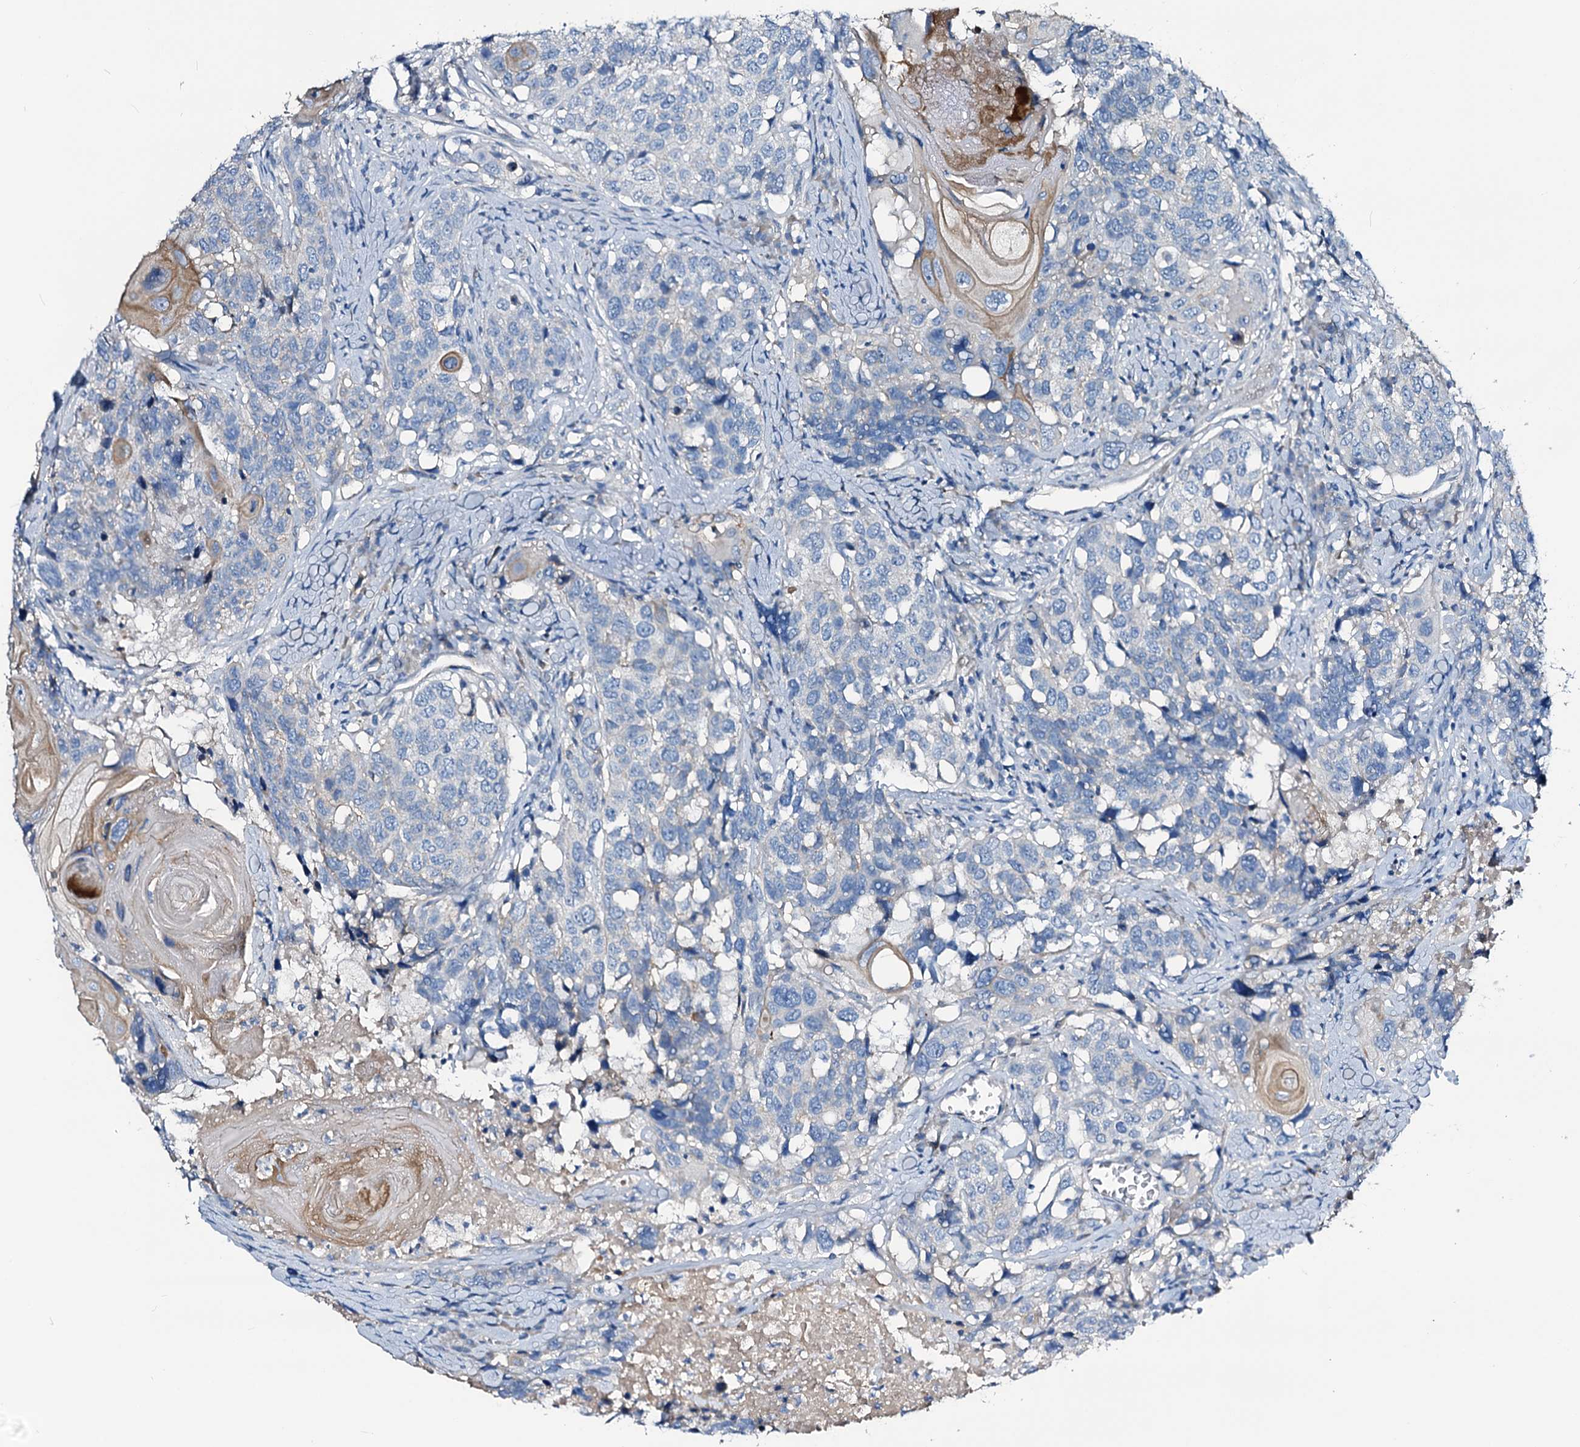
{"staining": {"intensity": "negative", "quantity": "none", "location": "none"}, "tissue": "head and neck cancer", "cell_type": "Tumor cells", "image_type": "cancer", "snomed": [{"axis": "morphology", "description": "Squamous cell carcinoma, NOS"}, {"axis": "topography", "description": "Head-Neck"}], "caption": "Tumor cells are negative for brown protein staining in head and neck cancer (squamous cell carcinoma).", "gene": "DYDC2", "patient": {"sex": "male", "age": 66}}